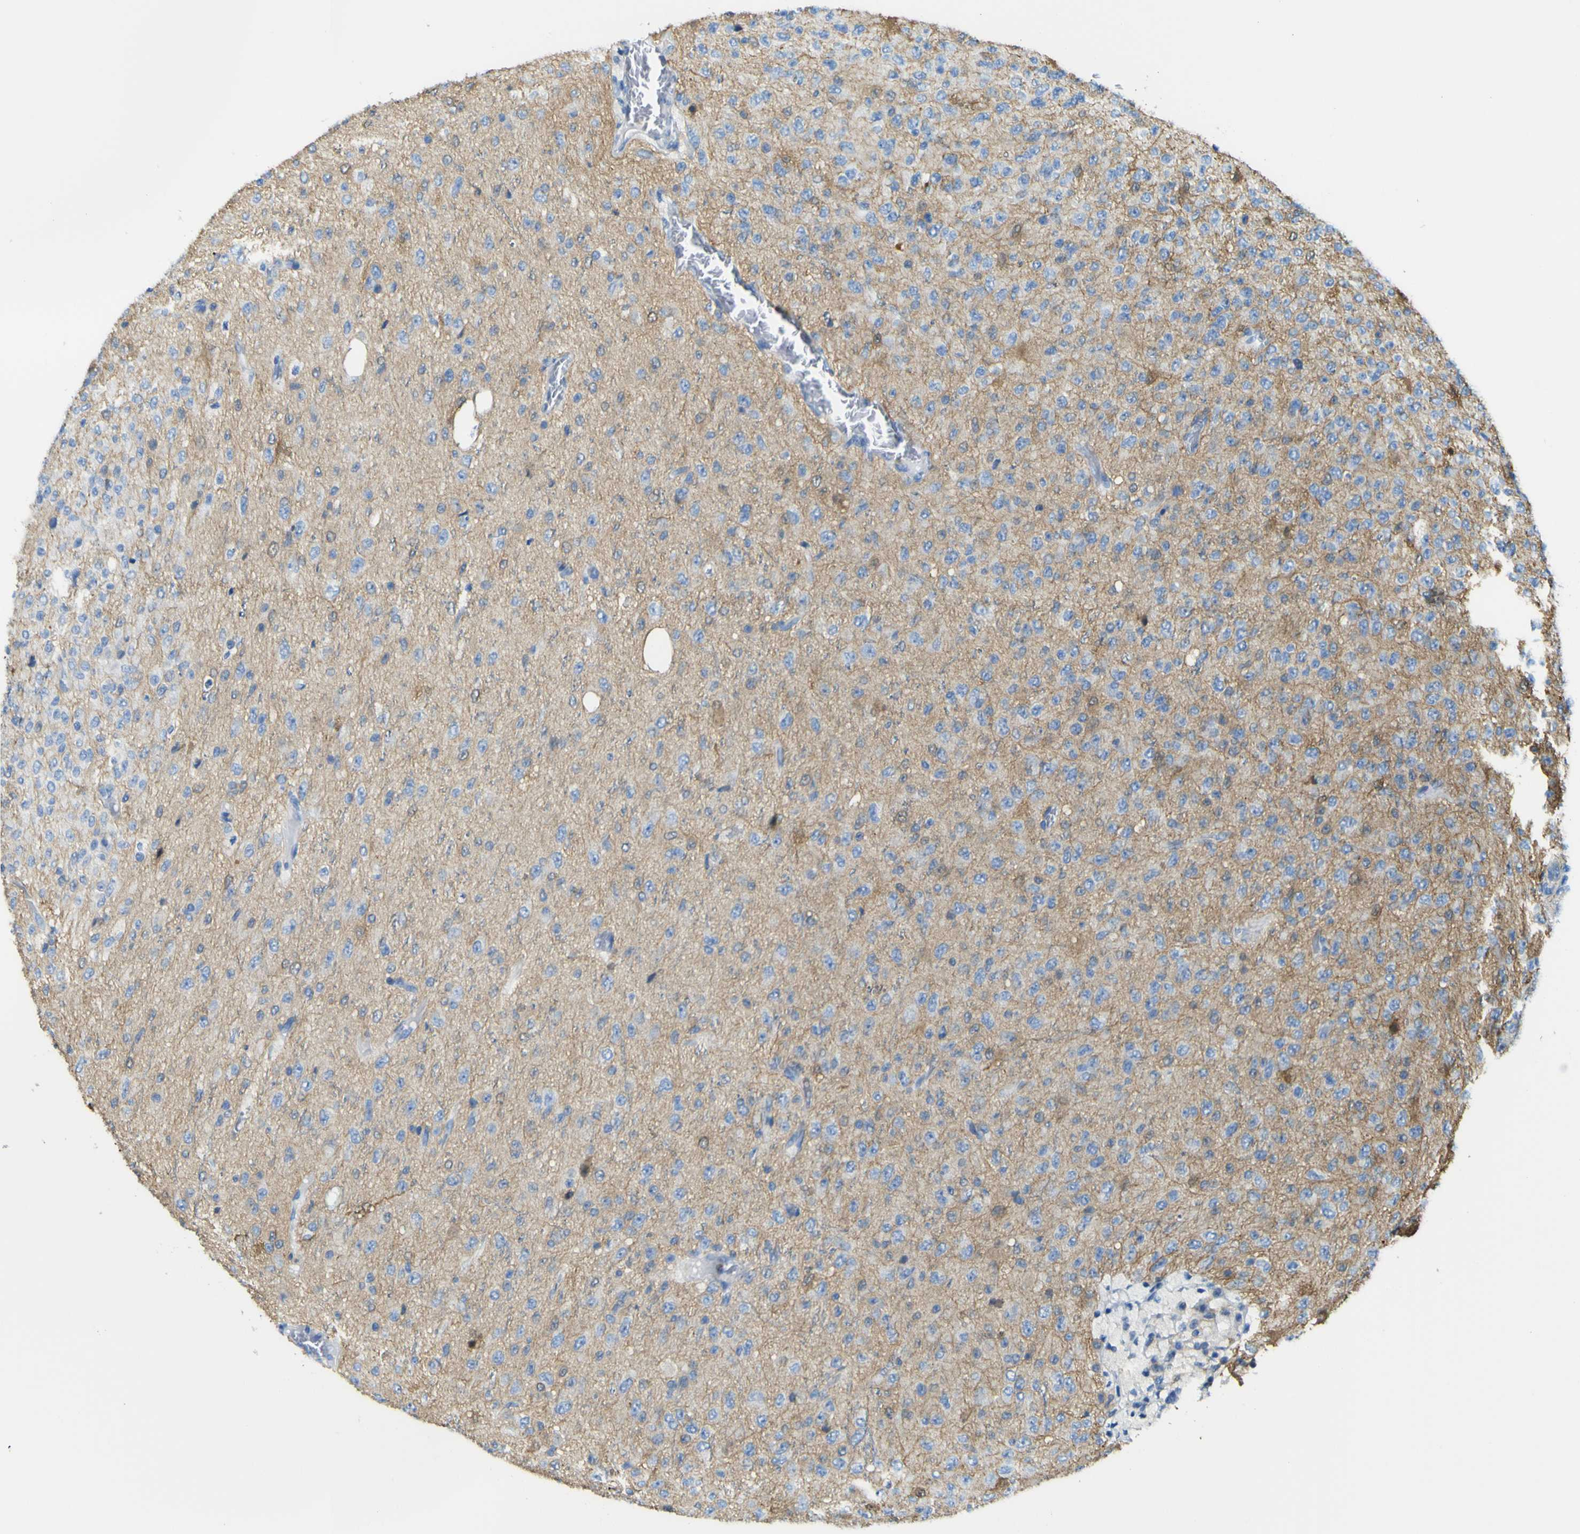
{"staining": {"intensity": "negative", "quantity": "none", "location": "none"}, "tissue": "glioma", "cell_type": "Tumor cells", "image_type": "cancer", "snomed": [{"axis": "morphology", "description": "Glioma, malignant, High grade"}, {"axis": "topography", "description": "pancreas cauda"}], "caption": "Immunohistochemical staining of human glioma displays no significant expression in tumor cells.", "gene": "ABHD3", "patient": {"sex": "male", "age": 60}}